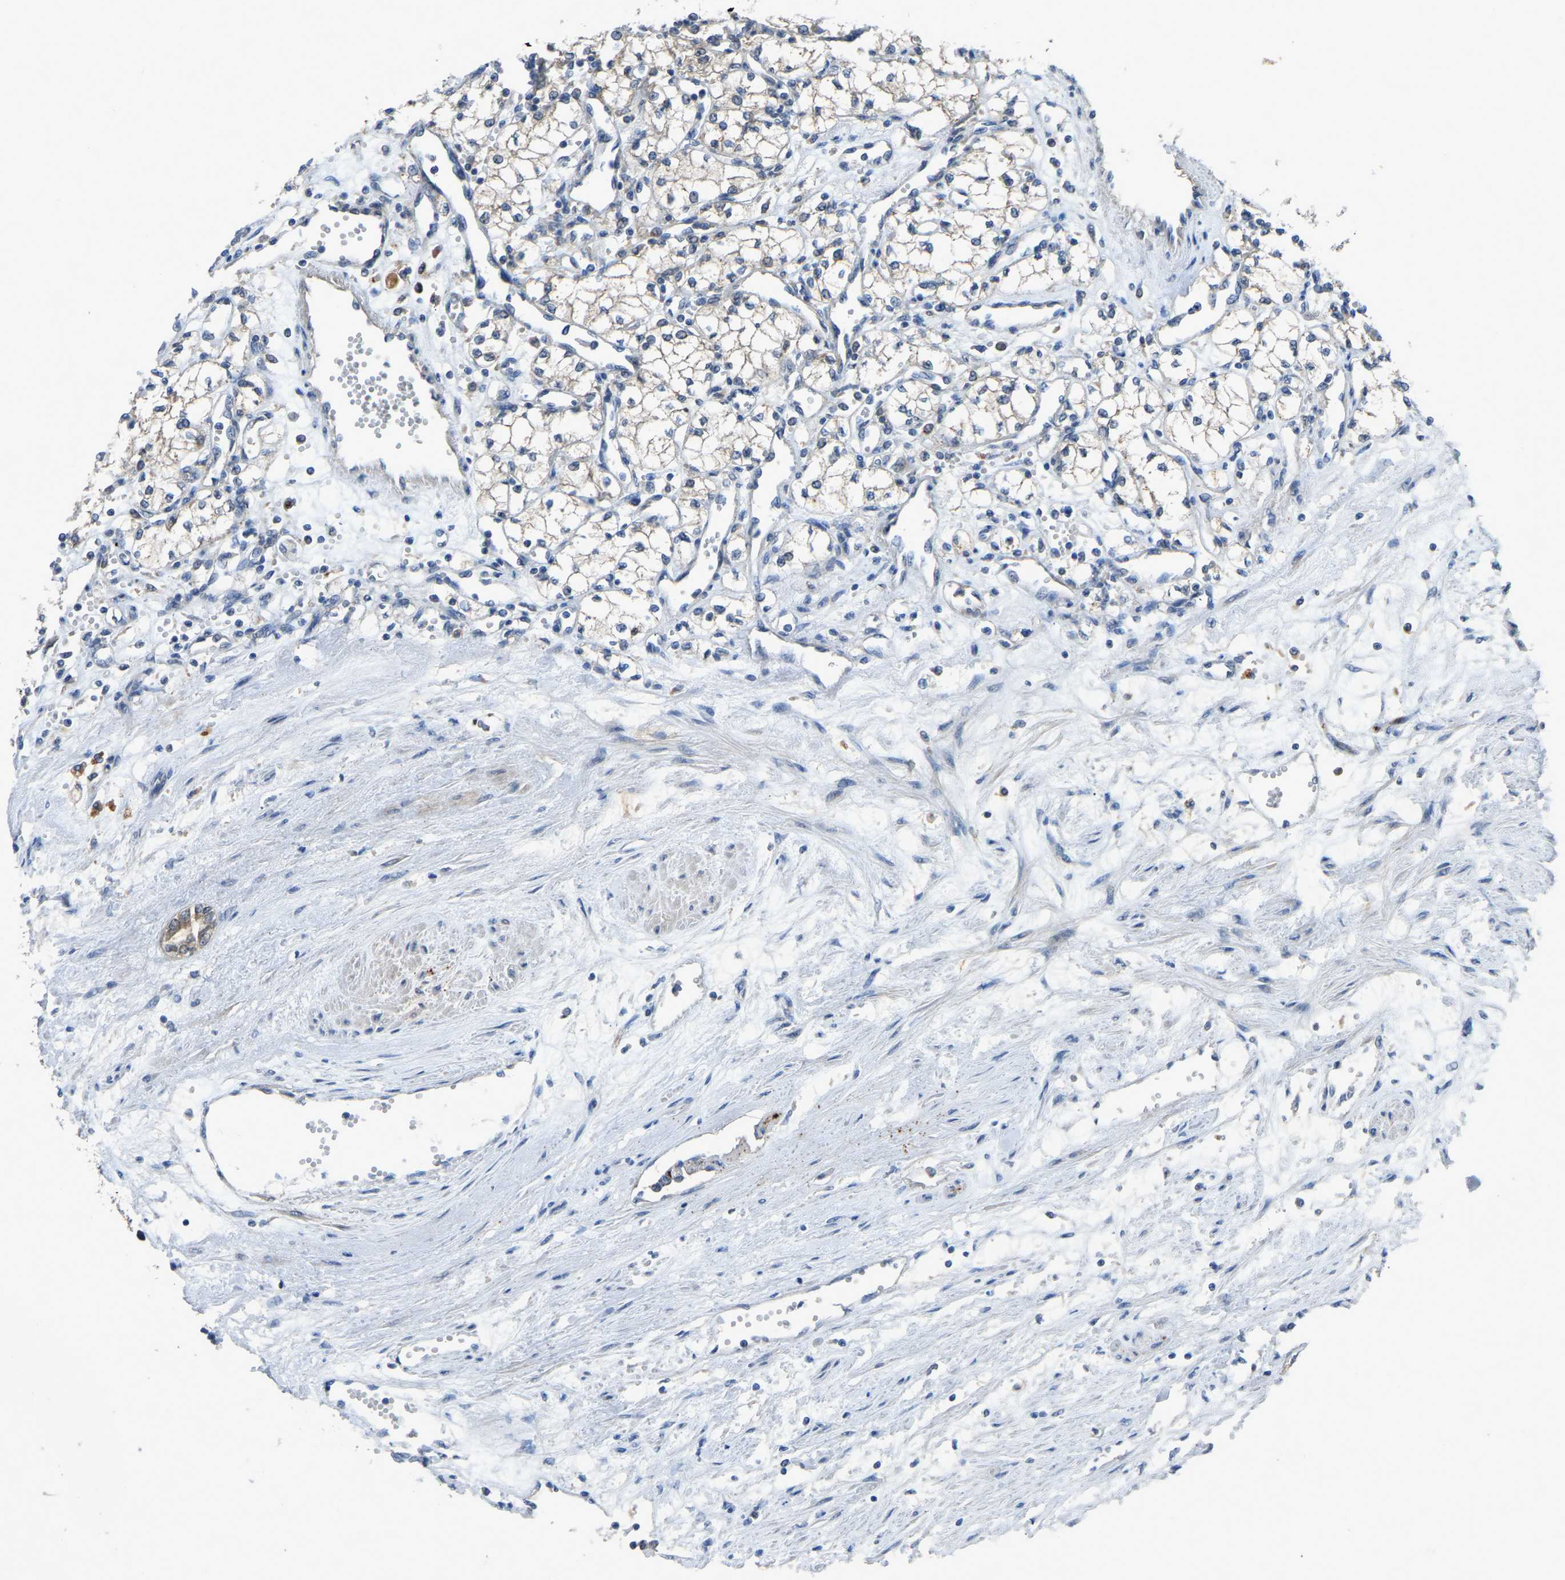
{"staining": {"intensity": "negative", "quantity": "none", "location": "none"}, "tissue": "renal cancer", "cell_type": "Tumor cells", "image_type": "cancer", "snomed": [{"axis": "morphology", "description": "Adenocarcinoma, NOS"}, {"axis": "topography", "description": "Kidney"}], "caption": "IHC photomicrograph of human renal cancer stained for a protein (brown), which reveals no expression in tumor cells. The staining was performed using DAB to visualize the protein expression in brown, while the nuclei were stained in blue with hematoxylin (Magnification: 20x).", "gene": "FHIT", "patient": {"sex": "male", "age": 59}}